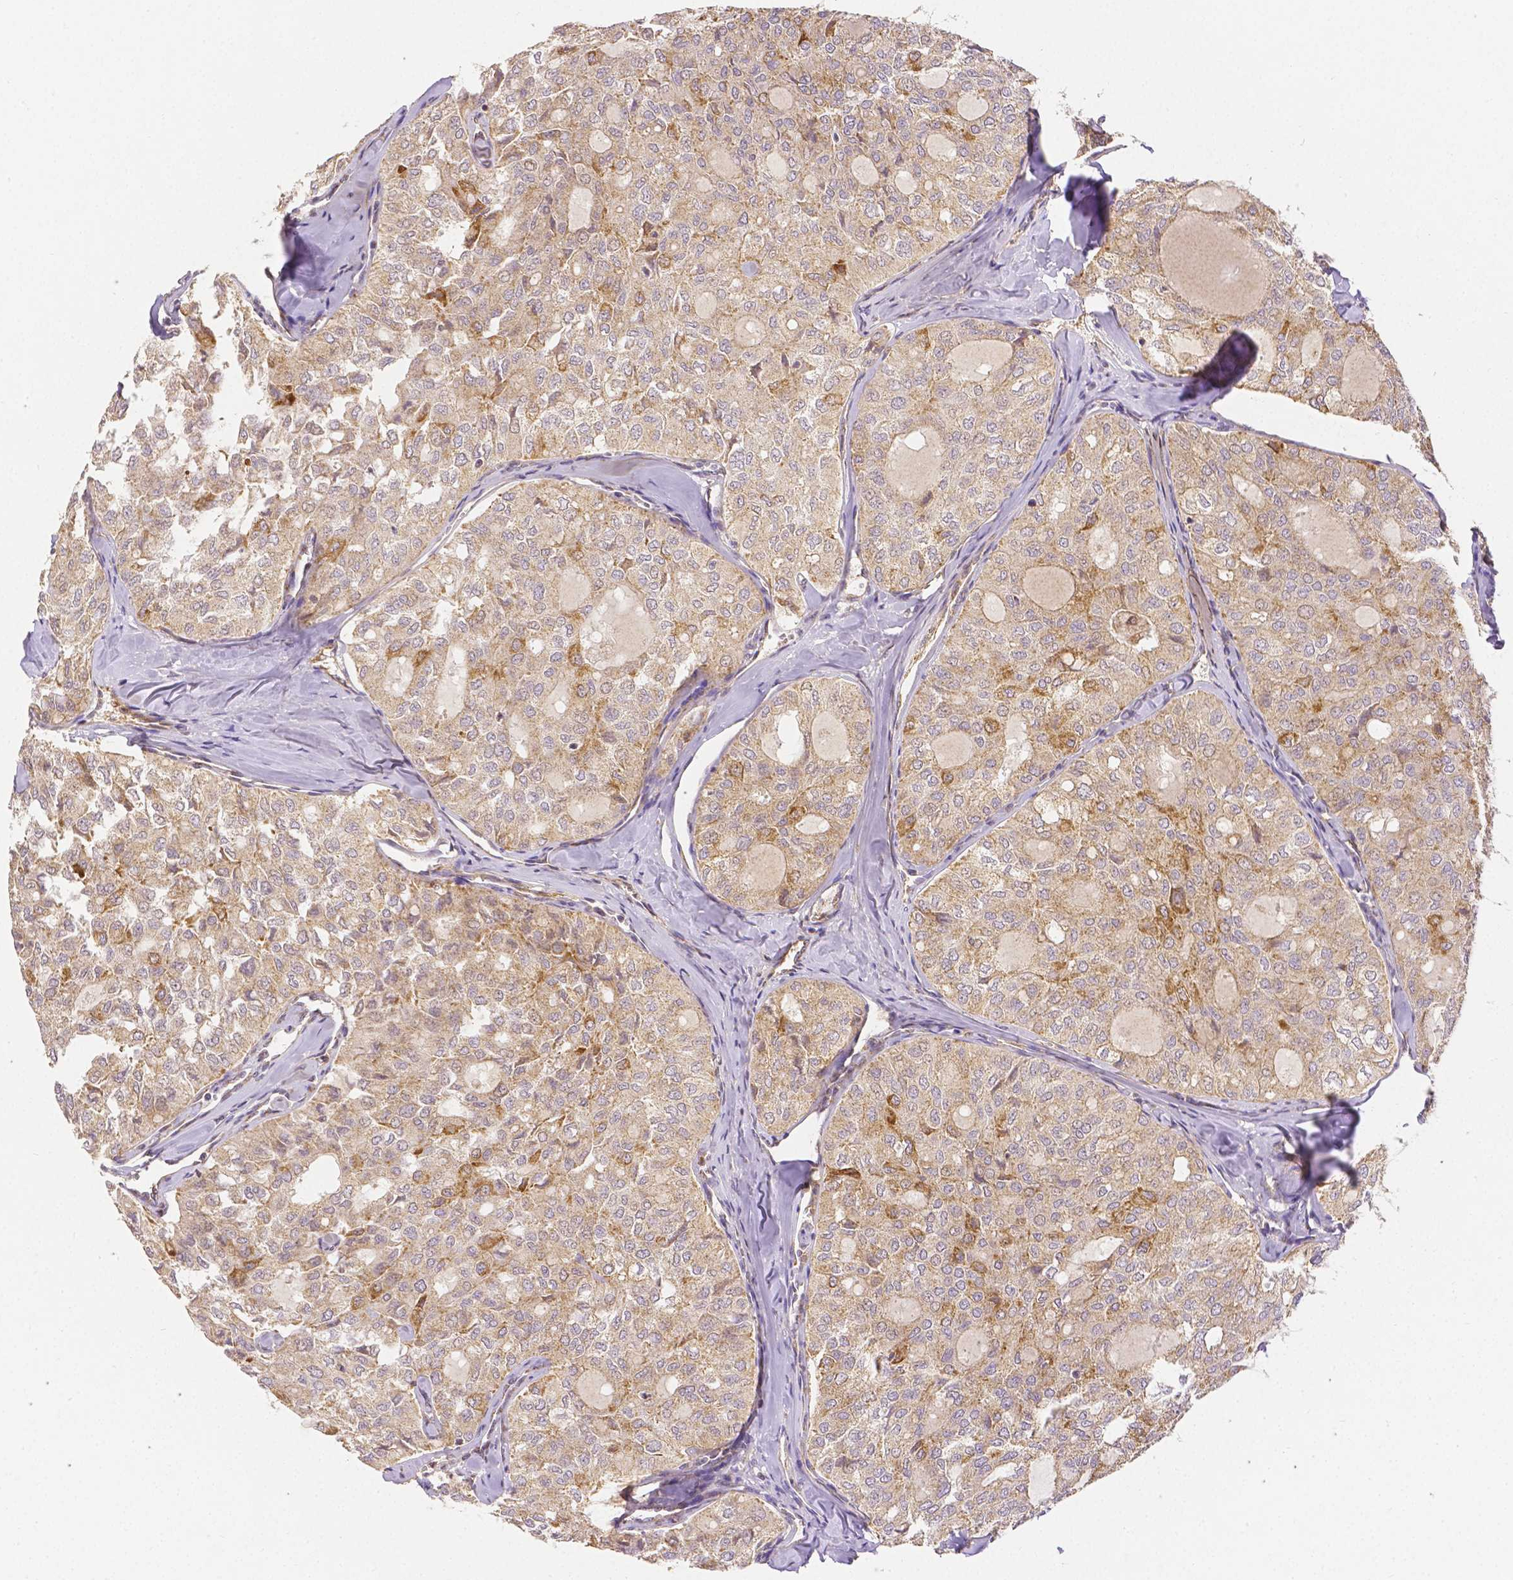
{"staining": {"intensity": "moderate", "quantity": "<25%", "location": "cytoplasmic/membranous"}, "tissue": "thyroid cancer", "cell_type": "Tumor cells", "image_type": "cancer", "snomed": [{"axis": "morphology", "description": "Follicular adenoma carcinoma, NOS"}, {"axis": "topography", "description": "Thyroid gland"}], "caption": "An immunohistochemistry micrograph of neoplastic tissue is shown. Protein staining in brown labels moderate cytoplasmic/membranous positivity in follicular adenoma carcinoma (thyroid) within tumor cells. The staining was performed using DAB (3,3'-diaminobenzidine), with brown indicating positive protein expression. Nuclei are stained blue with hematoxylin.", "gene": "RHOT1", "patient": {"sex": "male", "age": 75}}